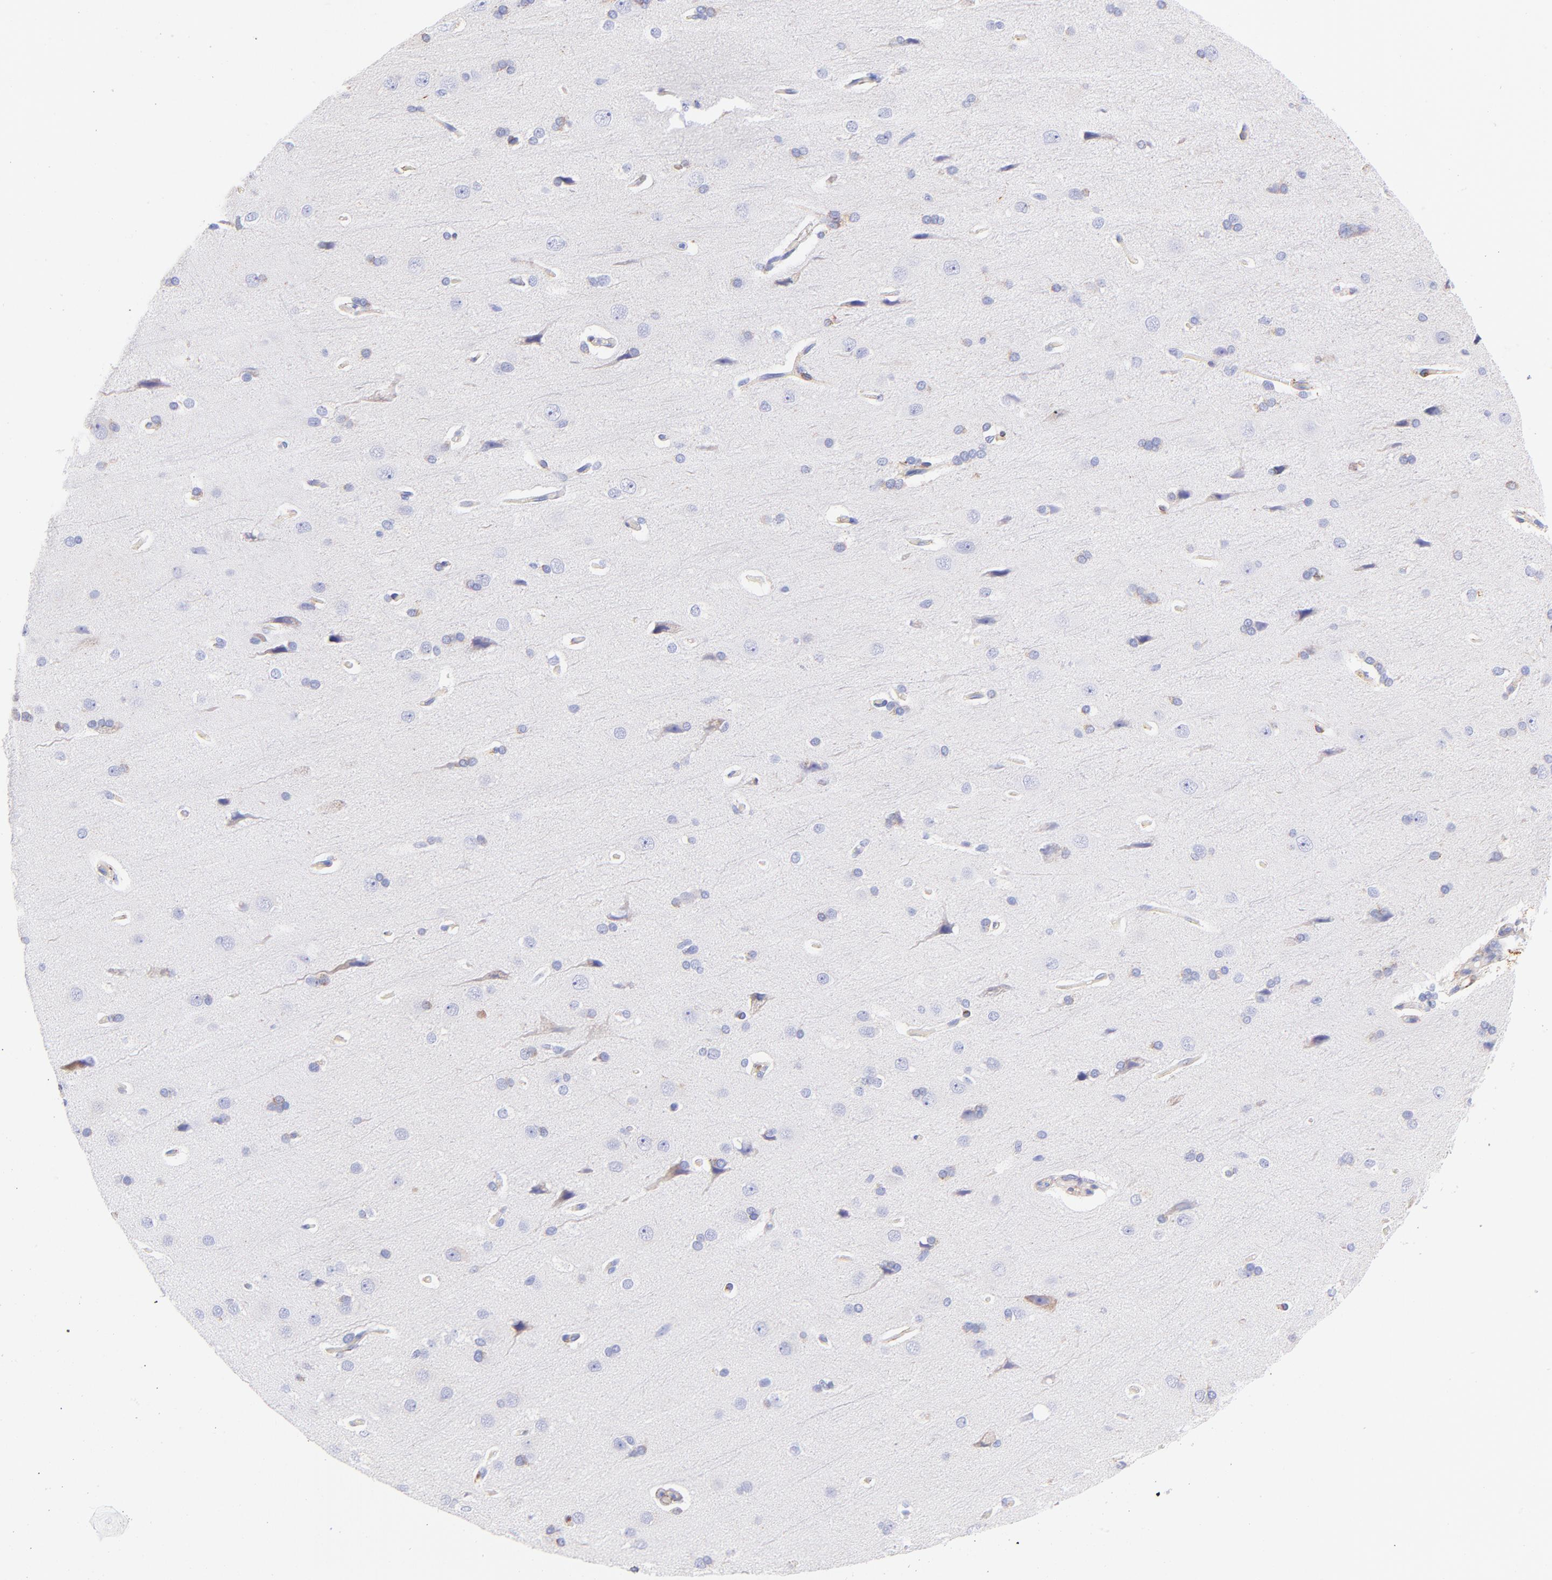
{"staining": {"intensity": "negative", "quantity": "none", "location": "none"}, "tissue": "cerebral cortex", "cell_type": "Endothelial cells", "image_type": "normal", "snomed": [{"axis": "morphology", "description": "Normal tissue, NOS"}, {"axis": "topography", "description": "Cerebral cortex"}], "caption": "A high-resolution photomicrograph shows IHC staining of unremarkable cerebral cortex, which demonstrates no significant positivity in endothelial cells.", "gene": "SPARC", "patient": {"sex": "male", "age": 62}}